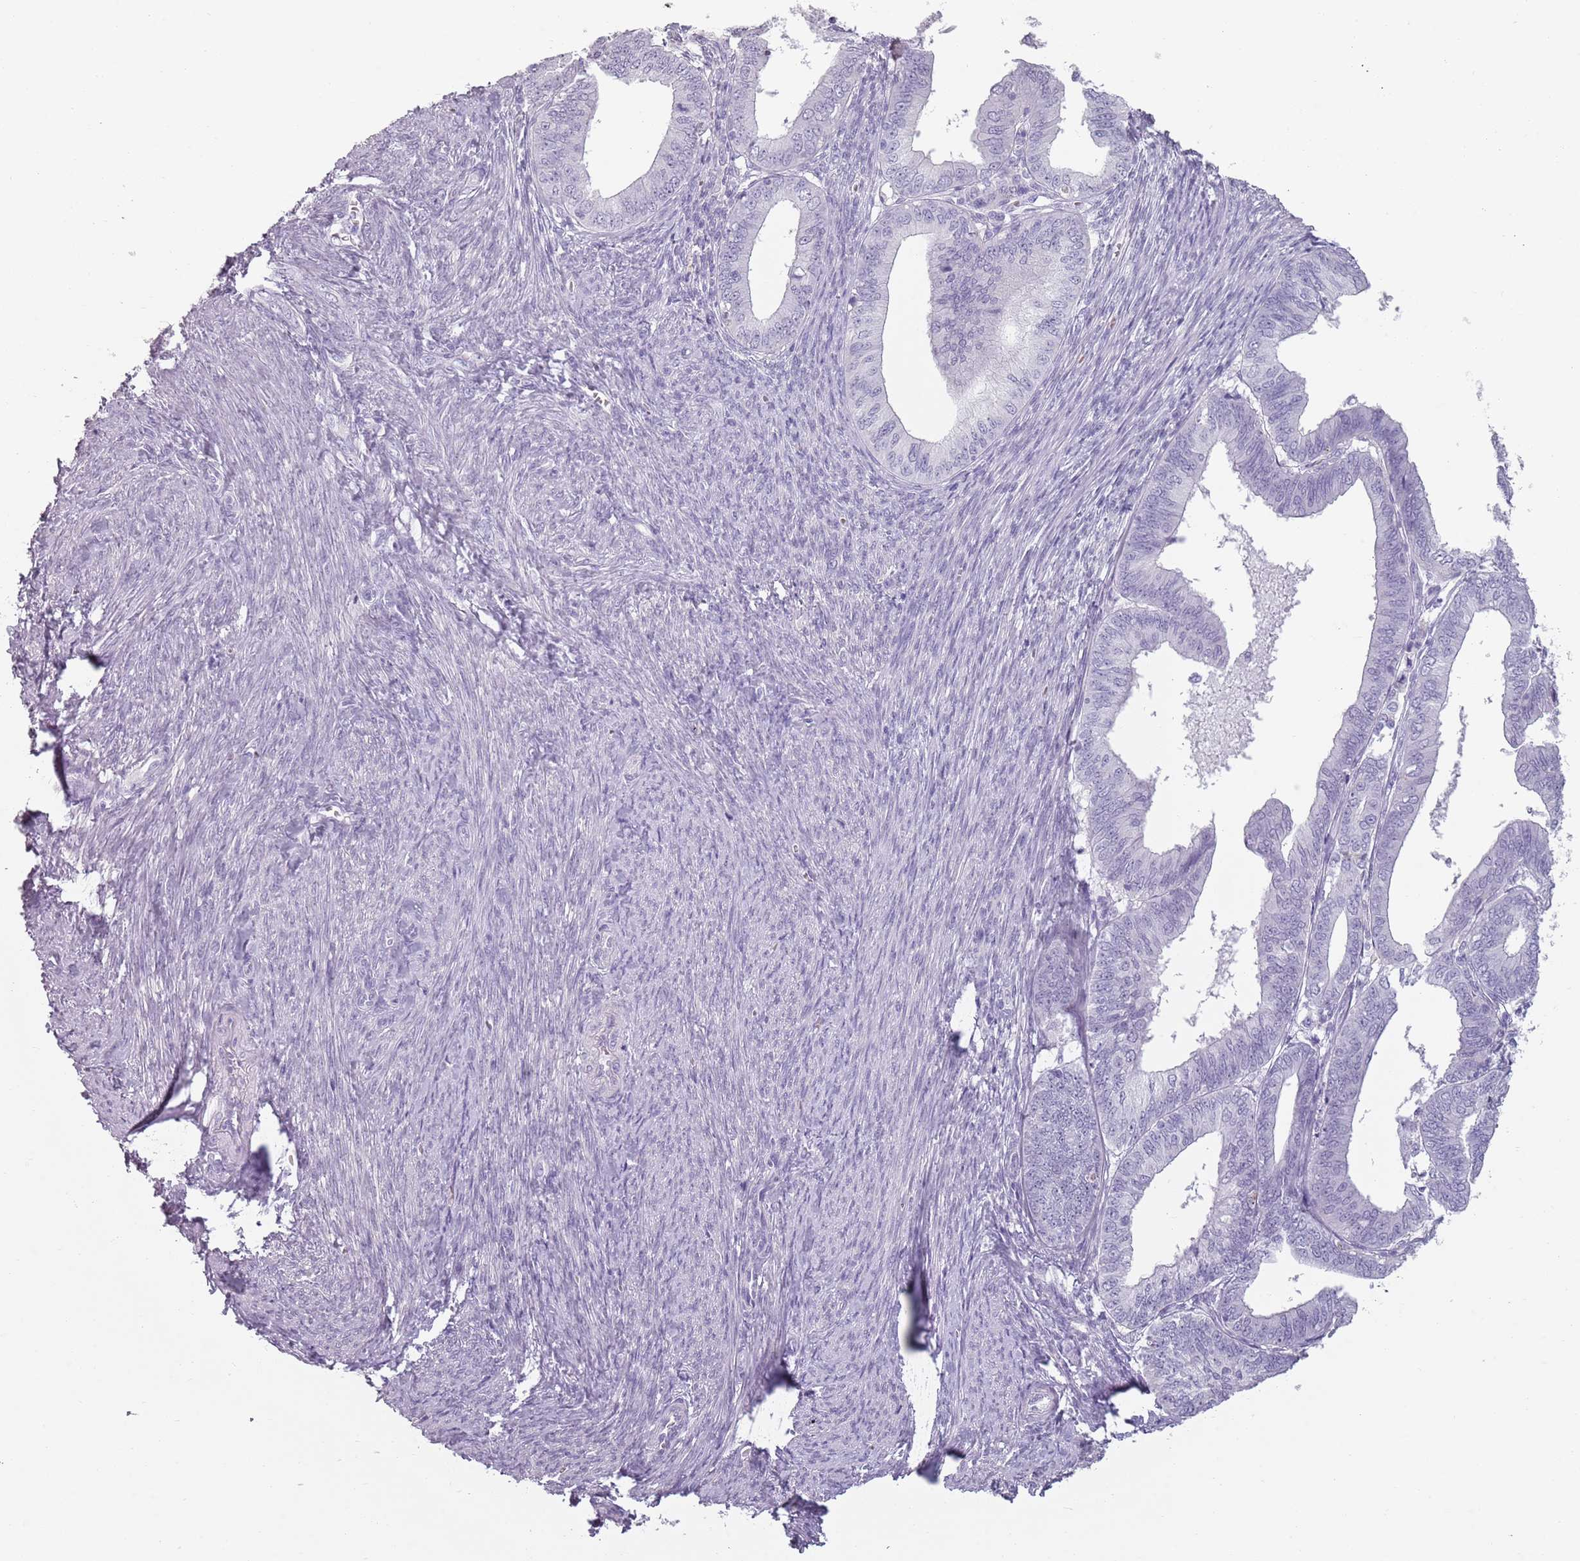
{"staining": {"intensity": "negative", "quantity": "none", "location": "none"}, "tissue": "endometrial cancer", "cell_type": "Tumor cells", "image_type": "cancer", "snomed": [{"axis": "morphology", "description": "Adenocarcinoma, NOS"}, {"axis": "topography", "description": "Endometrium"}], "caption": "Tumor cells show no significant protein positivity in endometrial cancer (adenocarcinoma). (Brightfield microscopy of DAB immunohistochemistry (IHC) at high magnification).", "gene": "PIEZO1", "patient": {"sex": "female", "age": 56}}